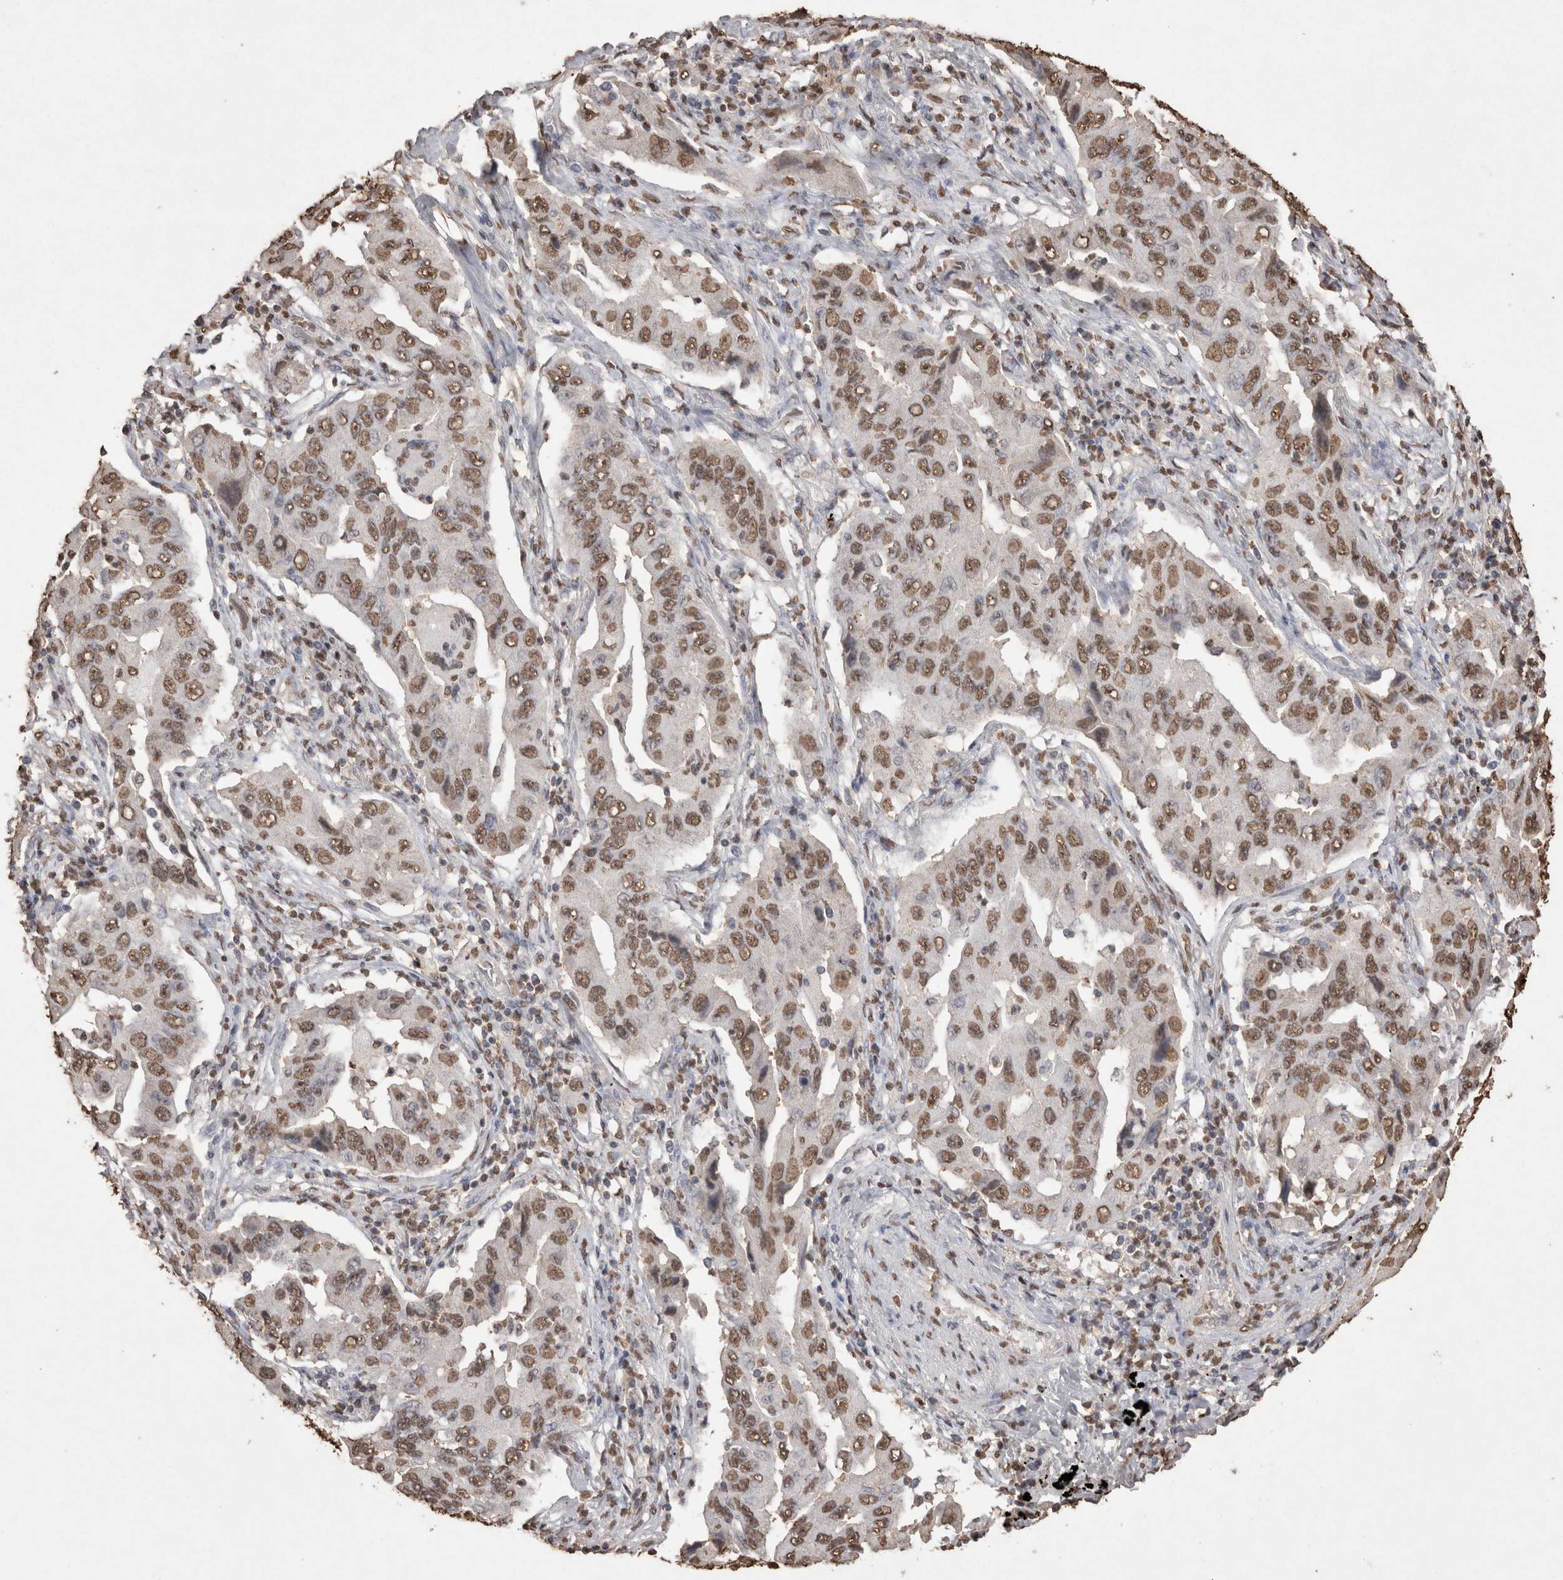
{"staining": {"intensity": "moderate", "quantity": ">75%", "location": "nuclear"}, "tissue": "lung cancer", "cell_type": "Tumor cells", "image_type": "cancer", "snomed": [{"axis": "morphology", "description": "Adenocarcinoma, NOS"}, {"axis": "topography", "description": "Lung"}], "caption": "The immunohistochemical stain shows moderate nuclear staining in tumor cells of lung adenocarcinoma tissue.", "gene": "POU5F1", "patient": {"sex": "female", "age": 65}}